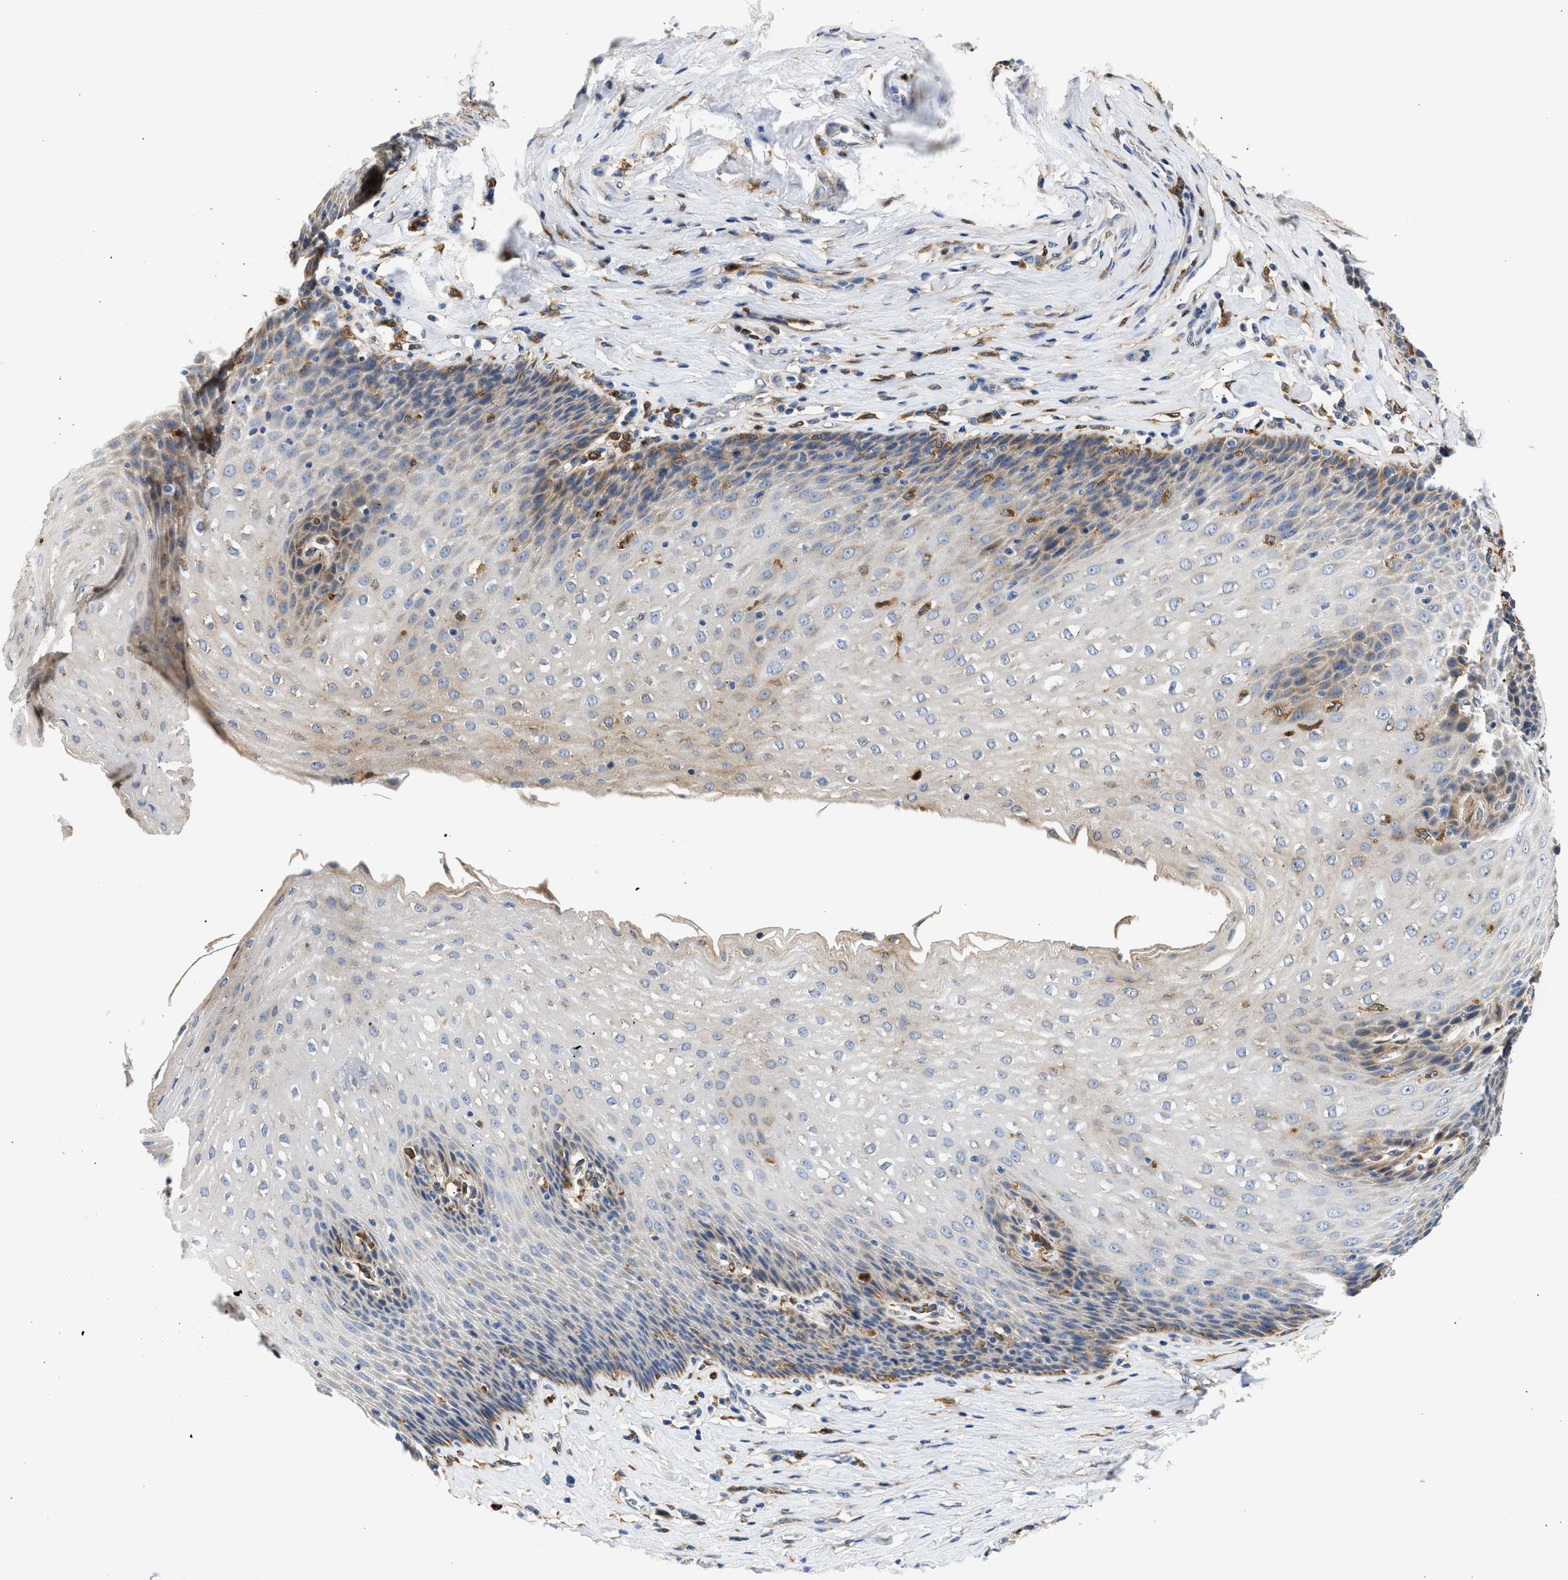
{"staining": {"intensity": "moderate", "quantity": "<25%", "location": "cytoplasmic/membranous"}, "tissue": "esophagus", "cell_type": "Squamous epithelial cells", "image_type": "normal", "snomed": [{"axis": "morphology", "description": "Normal tissue, NOS"}, {"axis": "topography", "description": "Esophagus"}], "caption": "The image reveals a brown stain indicating the presence of a protein in the cytoplasmic/membranous of squamous epithelial cells in esophagus.", "gene": "RAB31", "patient": {"sex": "female", "age": 61}}